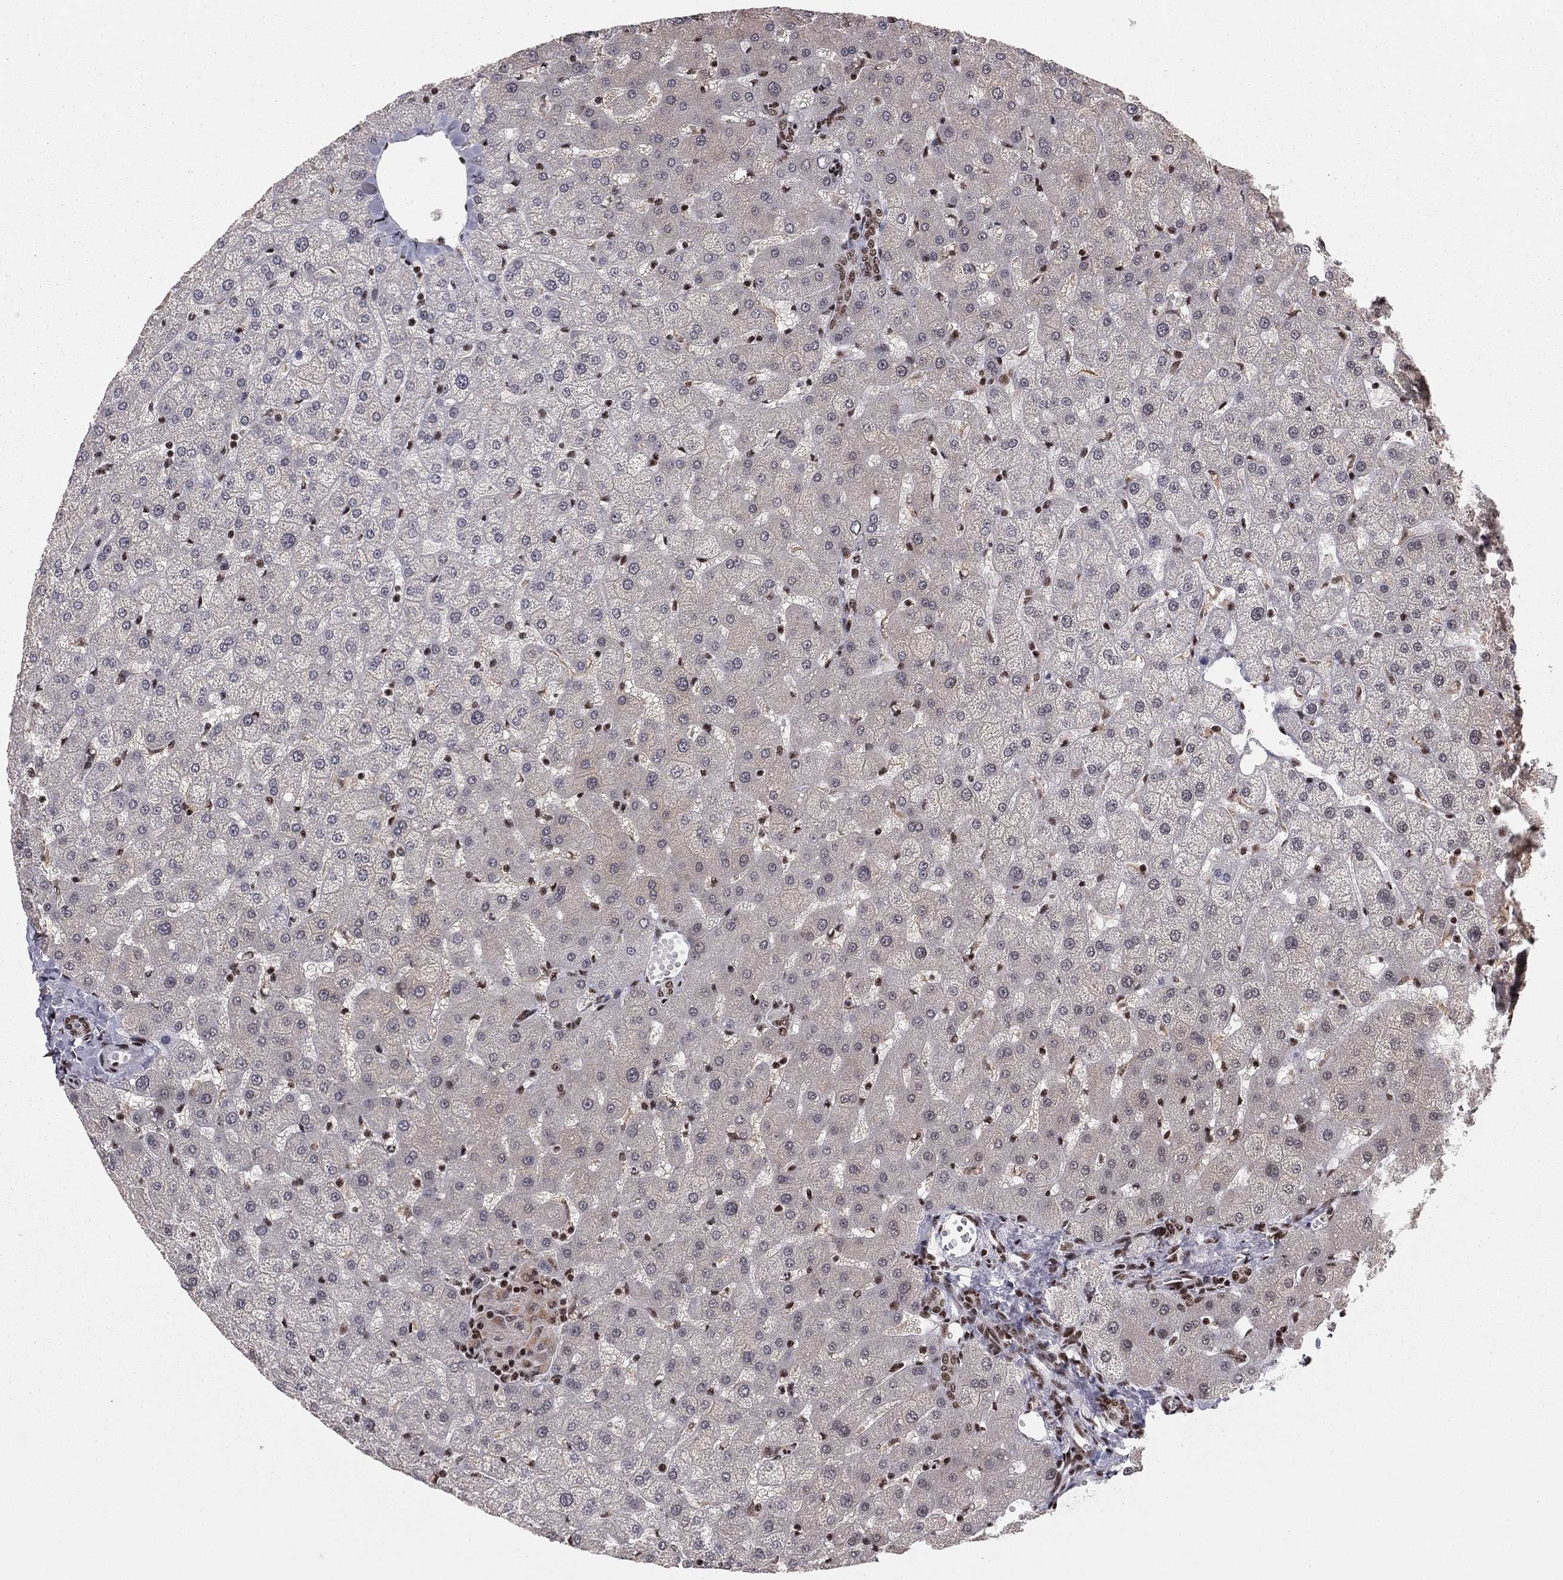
{"staining": {"intensity": "moderate", "quantity": ">75%", "location": "nuclear"}, "tissue": "liver", "cell_type": "Cholangiocytes", "image_type": "normal", "snomed": [{"axis": "morphology", "description": "Normal tissue, NOS"}, {"axis": "topography", "description": "Liver"}], "caption": "Immunohistochemistry (IHC) image of normal liver: human liver stained using immunohistochemistry exhibits medium levels of moderate protein expression localized specifically in the nuclear of cholangiocytes, appearing as a nuclear brown color.", "gene": "NFYB", "patient": {"sex": "female", "age": 50}}